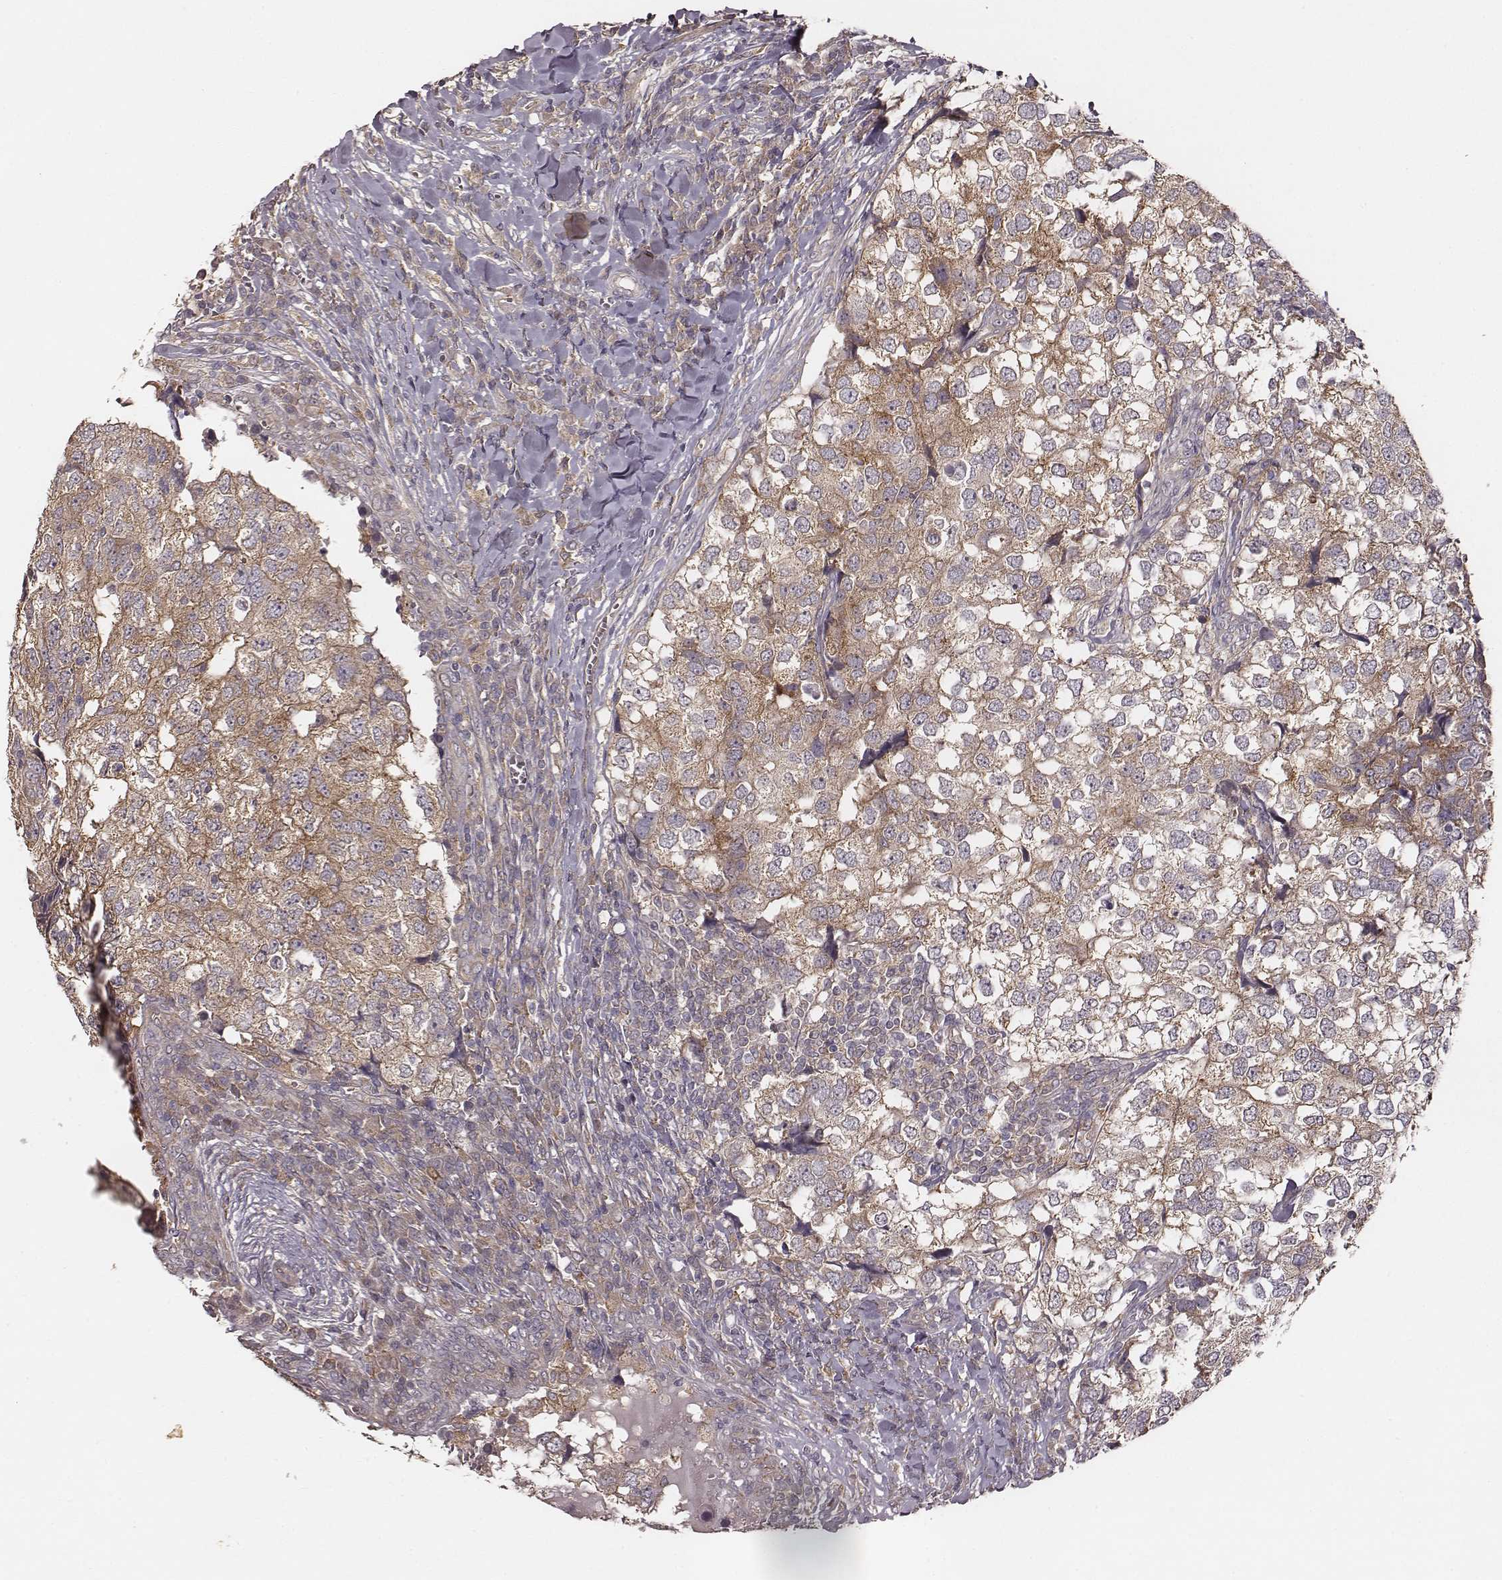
{"staining": {"intensity": "weak", "quantity": ">75%", "location": "cytoplasmic/membranous"}, "tissue": "breast cancer", "cell_type": "Tumor cells", "image_type": "cancer", "snomed": [{"axis": "morphology", "description": "Duct carcinoma"}, {"axis": "topography", "description": "Breast"}], "caption": "Tumor cells demonstrate weak cytoplasmic/membranous expression in approximately >75% of cells in breast cancer.", "gene": "VPS26A", "patient": {"sex": "female", "age": 30}}